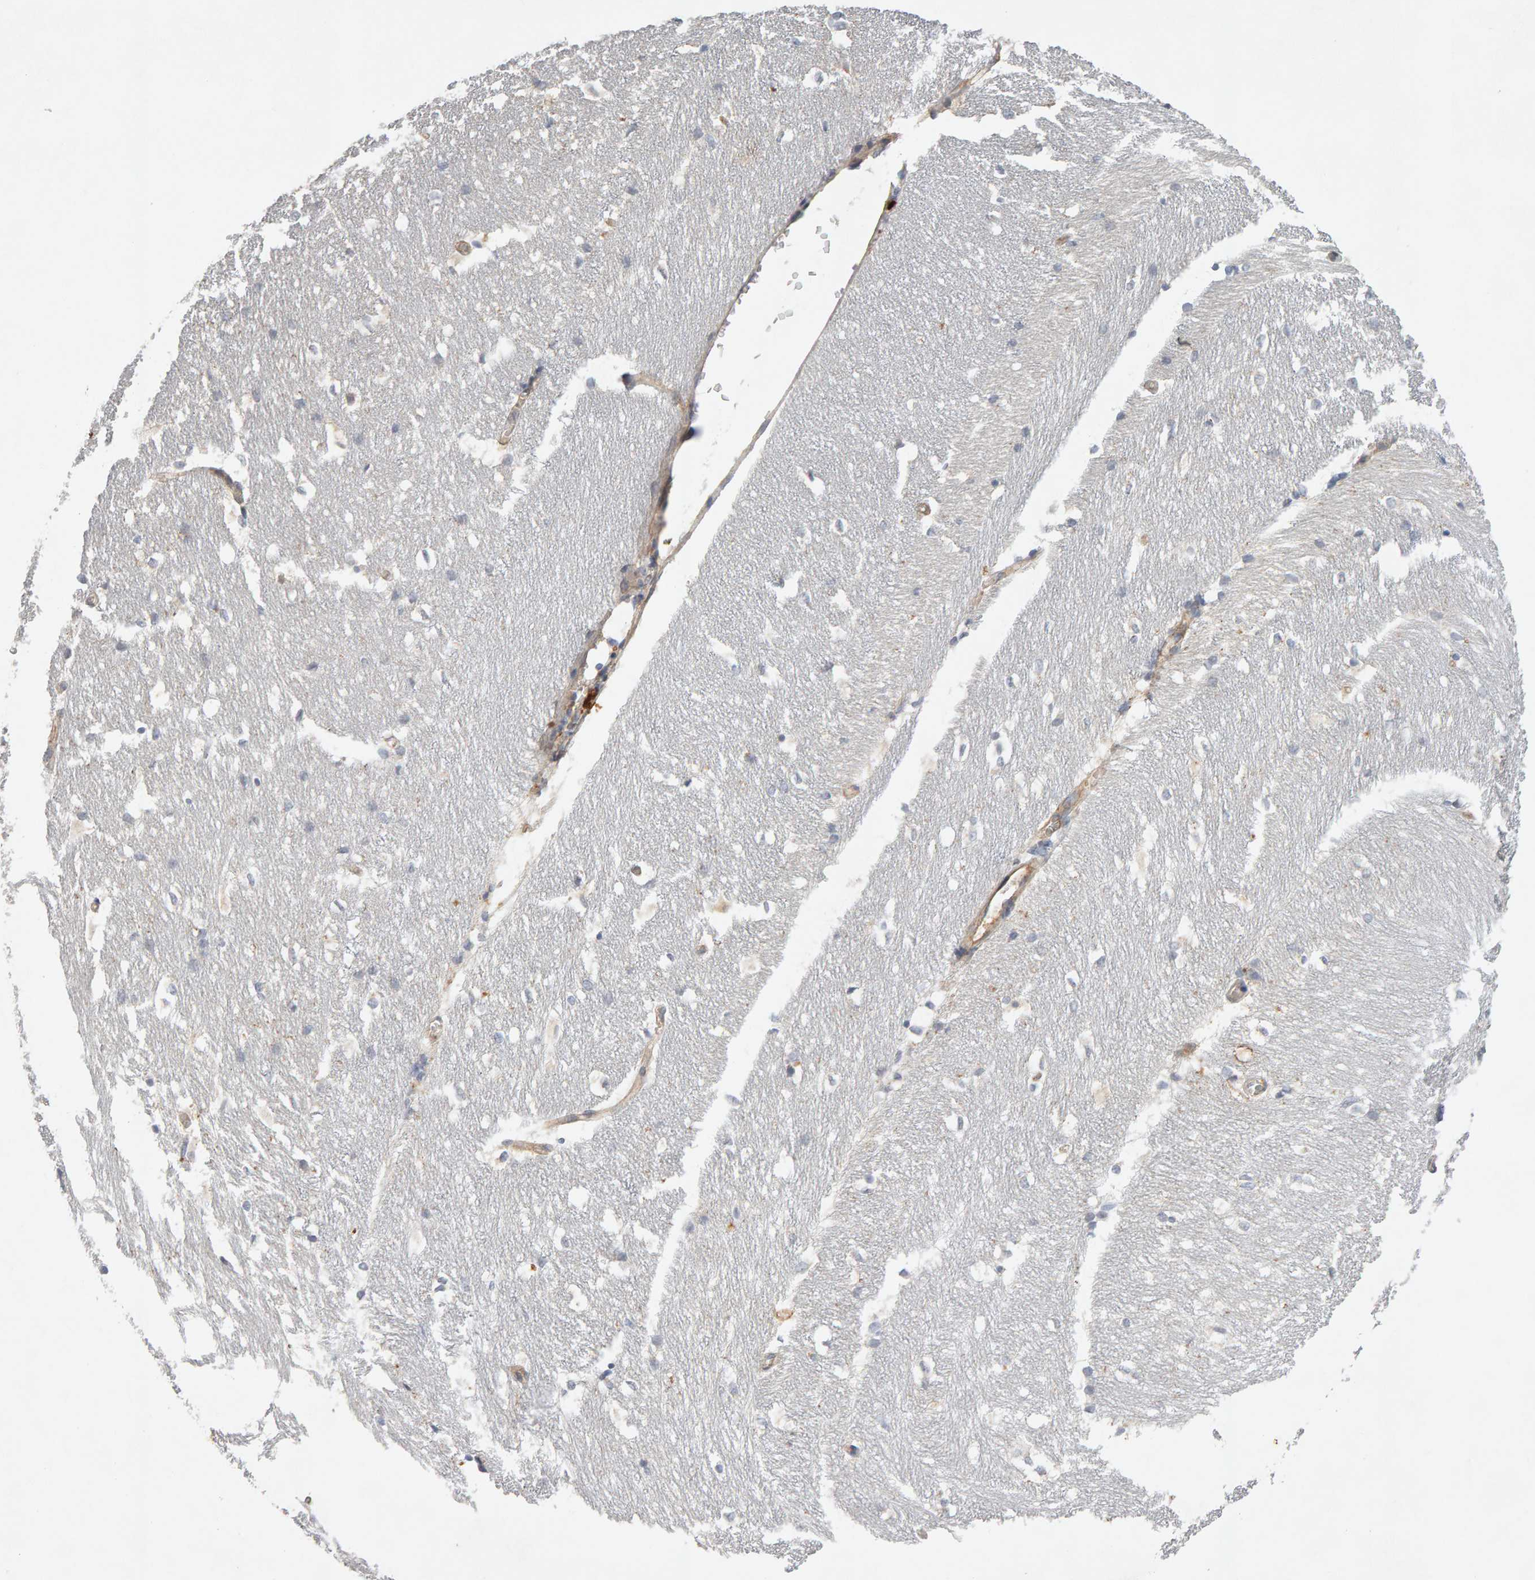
{"staining": {"intensity": "moderate", "quantity": "<25%", "location": "cytoplasmic/membranous"}, "tissue": "hippocampus", "cell_type": "Glial cells", "image_type": "normal", "snomed": [{"axis": "morphology", "description": "Normal tissue, NOS"}, {"axis": "topography", "description": "Hippocampus"}], "caption": "An immunohistochemistry micrograph of benign tissue is shown. Protein staining in brown labels moderate cytoplasmic/membranous positivity in hippocampus within glial cells. (DAB IHC with brightfield microscopy, high magnification).", "gene": "PTPRM", "patient": {"sex": "female", "age": 19}}